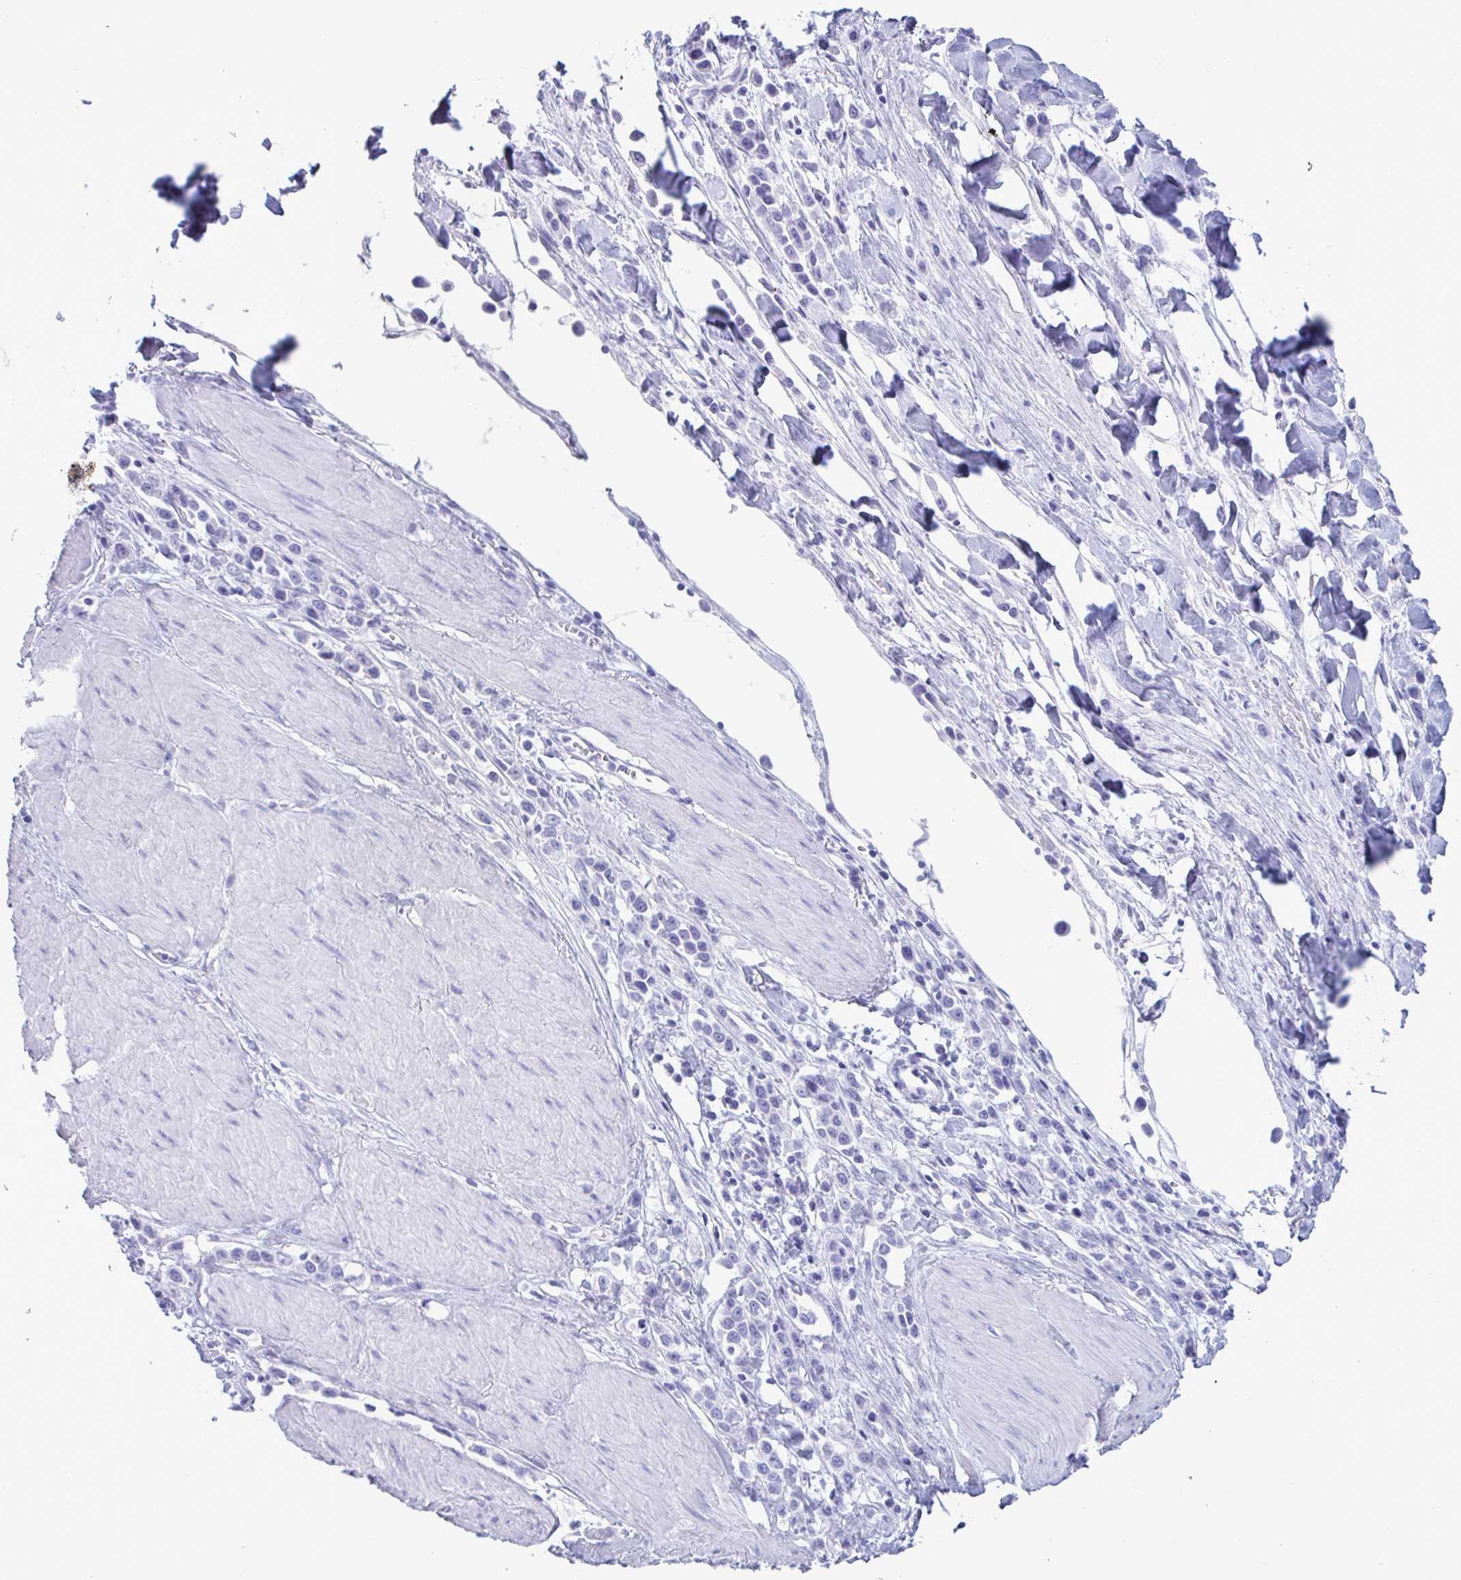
{"staining": {"intensity": "negative", "quantity": "none", "location": "none"}, "tissue": "stomach cancer", "cell_type": "Tumor cells", "image_type": "cancer", "snomed": [{"axis": "morphology", "description": "Adenocarcinoma, NOS"}, {"axis": "topography", "description": "Stomach"}], "caption": "Micrograph shows no protein expression in tumor cells of stomach cancer tissue.", "gene": "MRGPRG", "patient": {"sex": "male", "age": 47}}